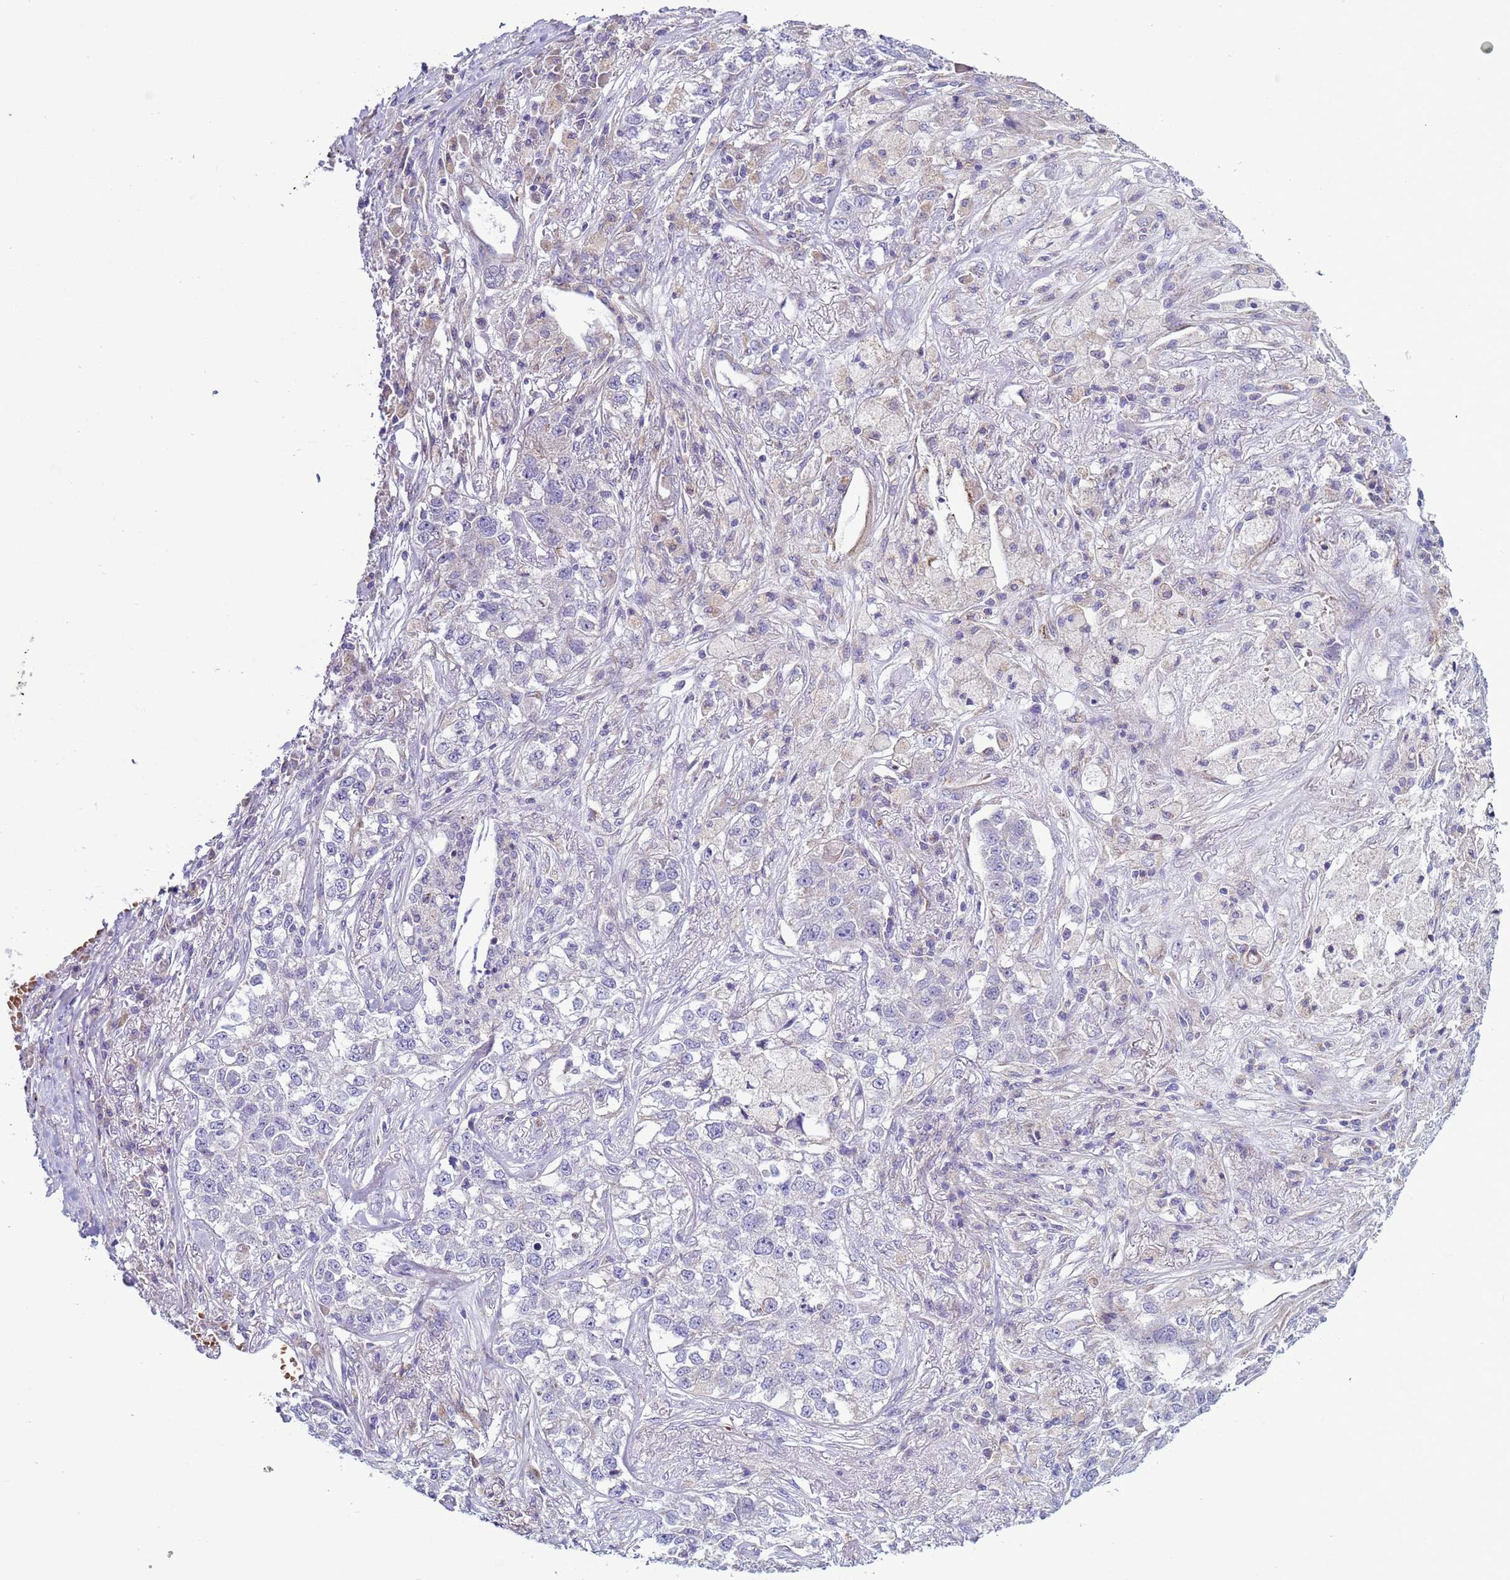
{"staining": {"intensity": "negative", "quantity": "none", "location": "none"}, "tissue": "lung cancer", "cell_type": "Tumor cells", "image_type": "cancer", "snomed": [{"axis": "morphology", "description": "Adenocarcinoma, NOS"}, {"axis": "topography", "description": "Lung"}], "caption": "Tumor cells show no significant protein expression in lung adenocarcinoma.", "gene": "ABHD17B", "patient": {"sex": "male", "age": 49}}